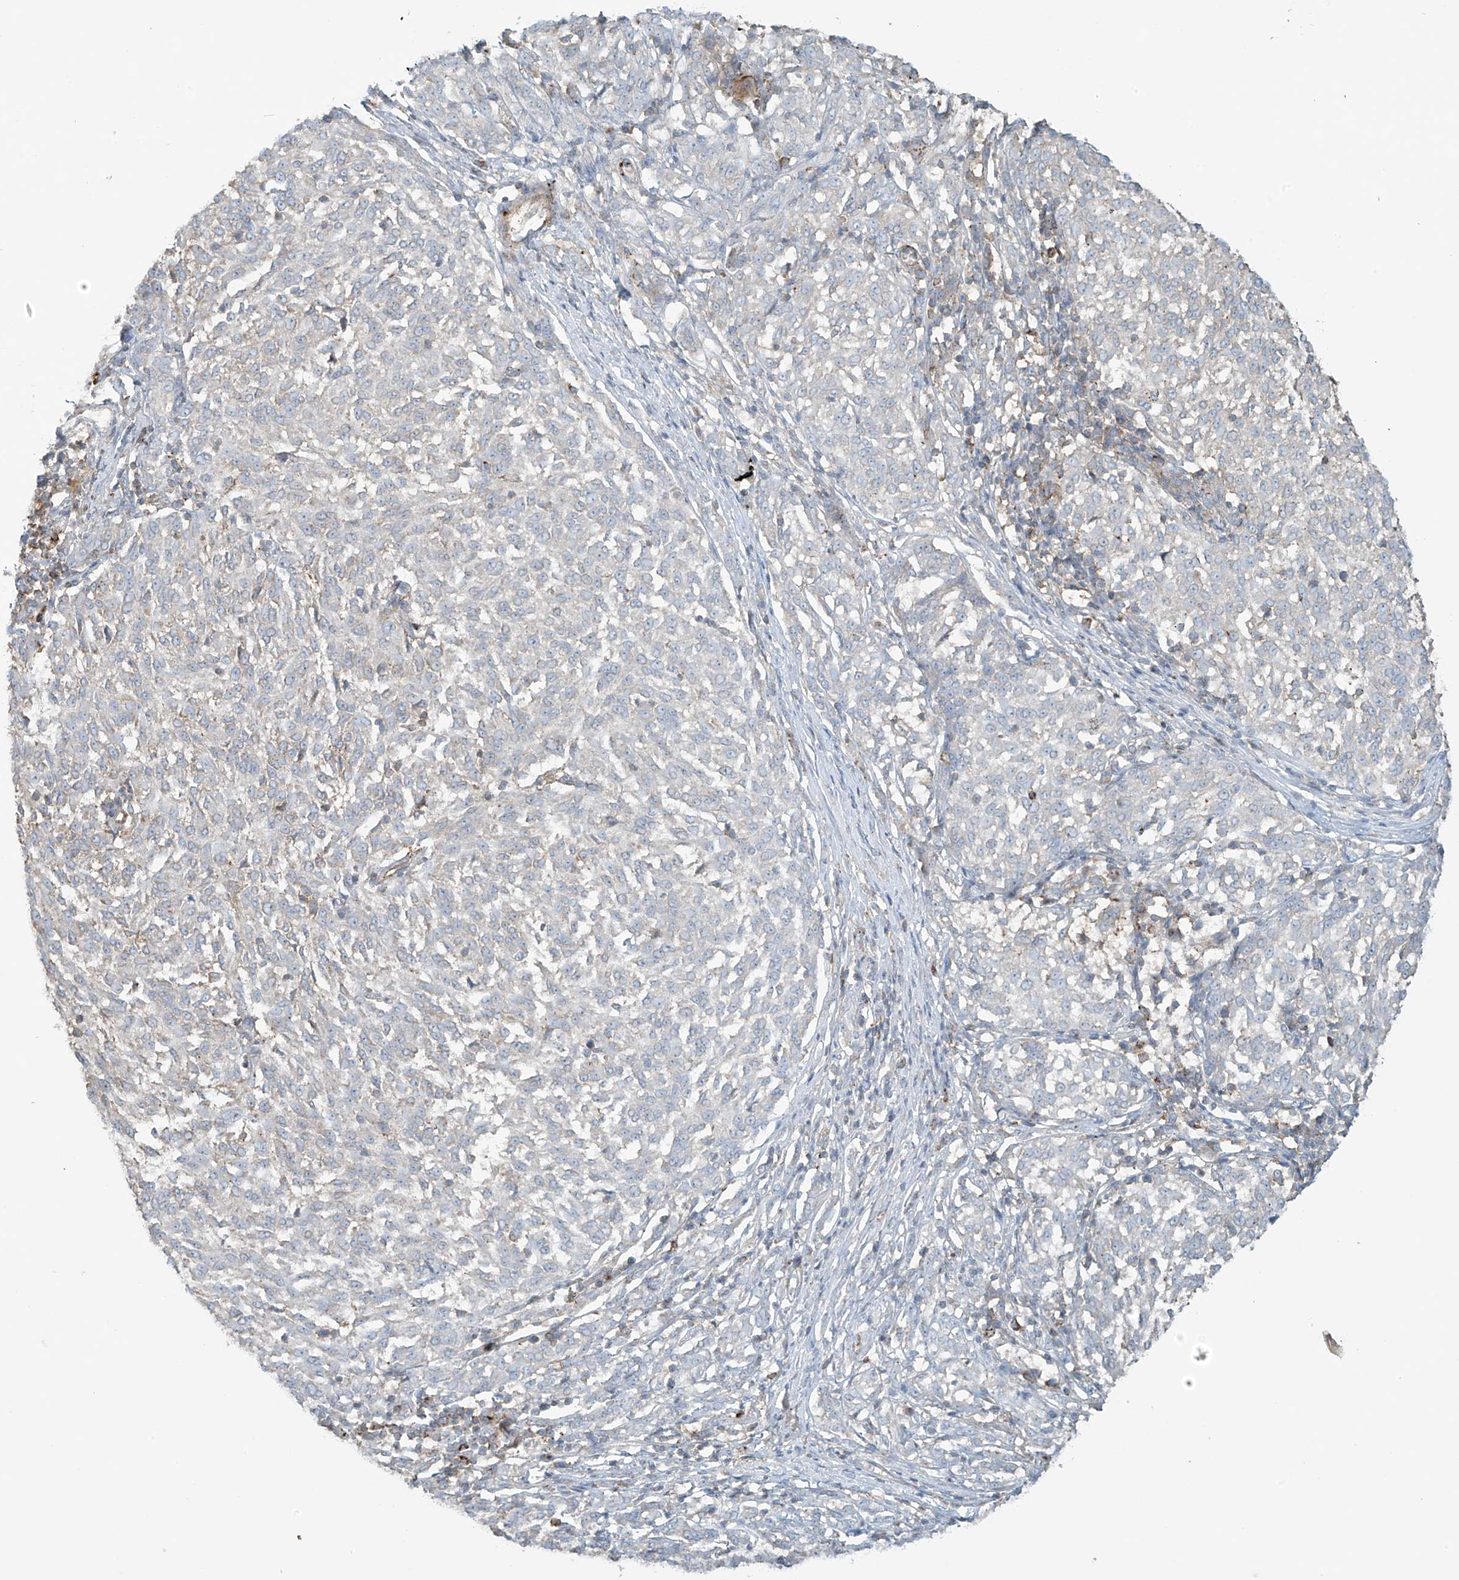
{"staining": {"intensity": "negative", "quantity": "none", "location": "none"}, "tissue": "melanoma", "cell_type": "Tumor cells", "image_type": "cancer", "snomed": [{"axis": "morphology", "description": "Malignant melanoma, NOS"}, {"axis": "topography", "description": "Skin"}], "caption": "Immunohistochemical staining of melanoma exhibits no significant staining in tumor cells. Nuclei are stained in blue.", "gene": "SLC9A2", "patient": {"sex": "female", "age": 72}}